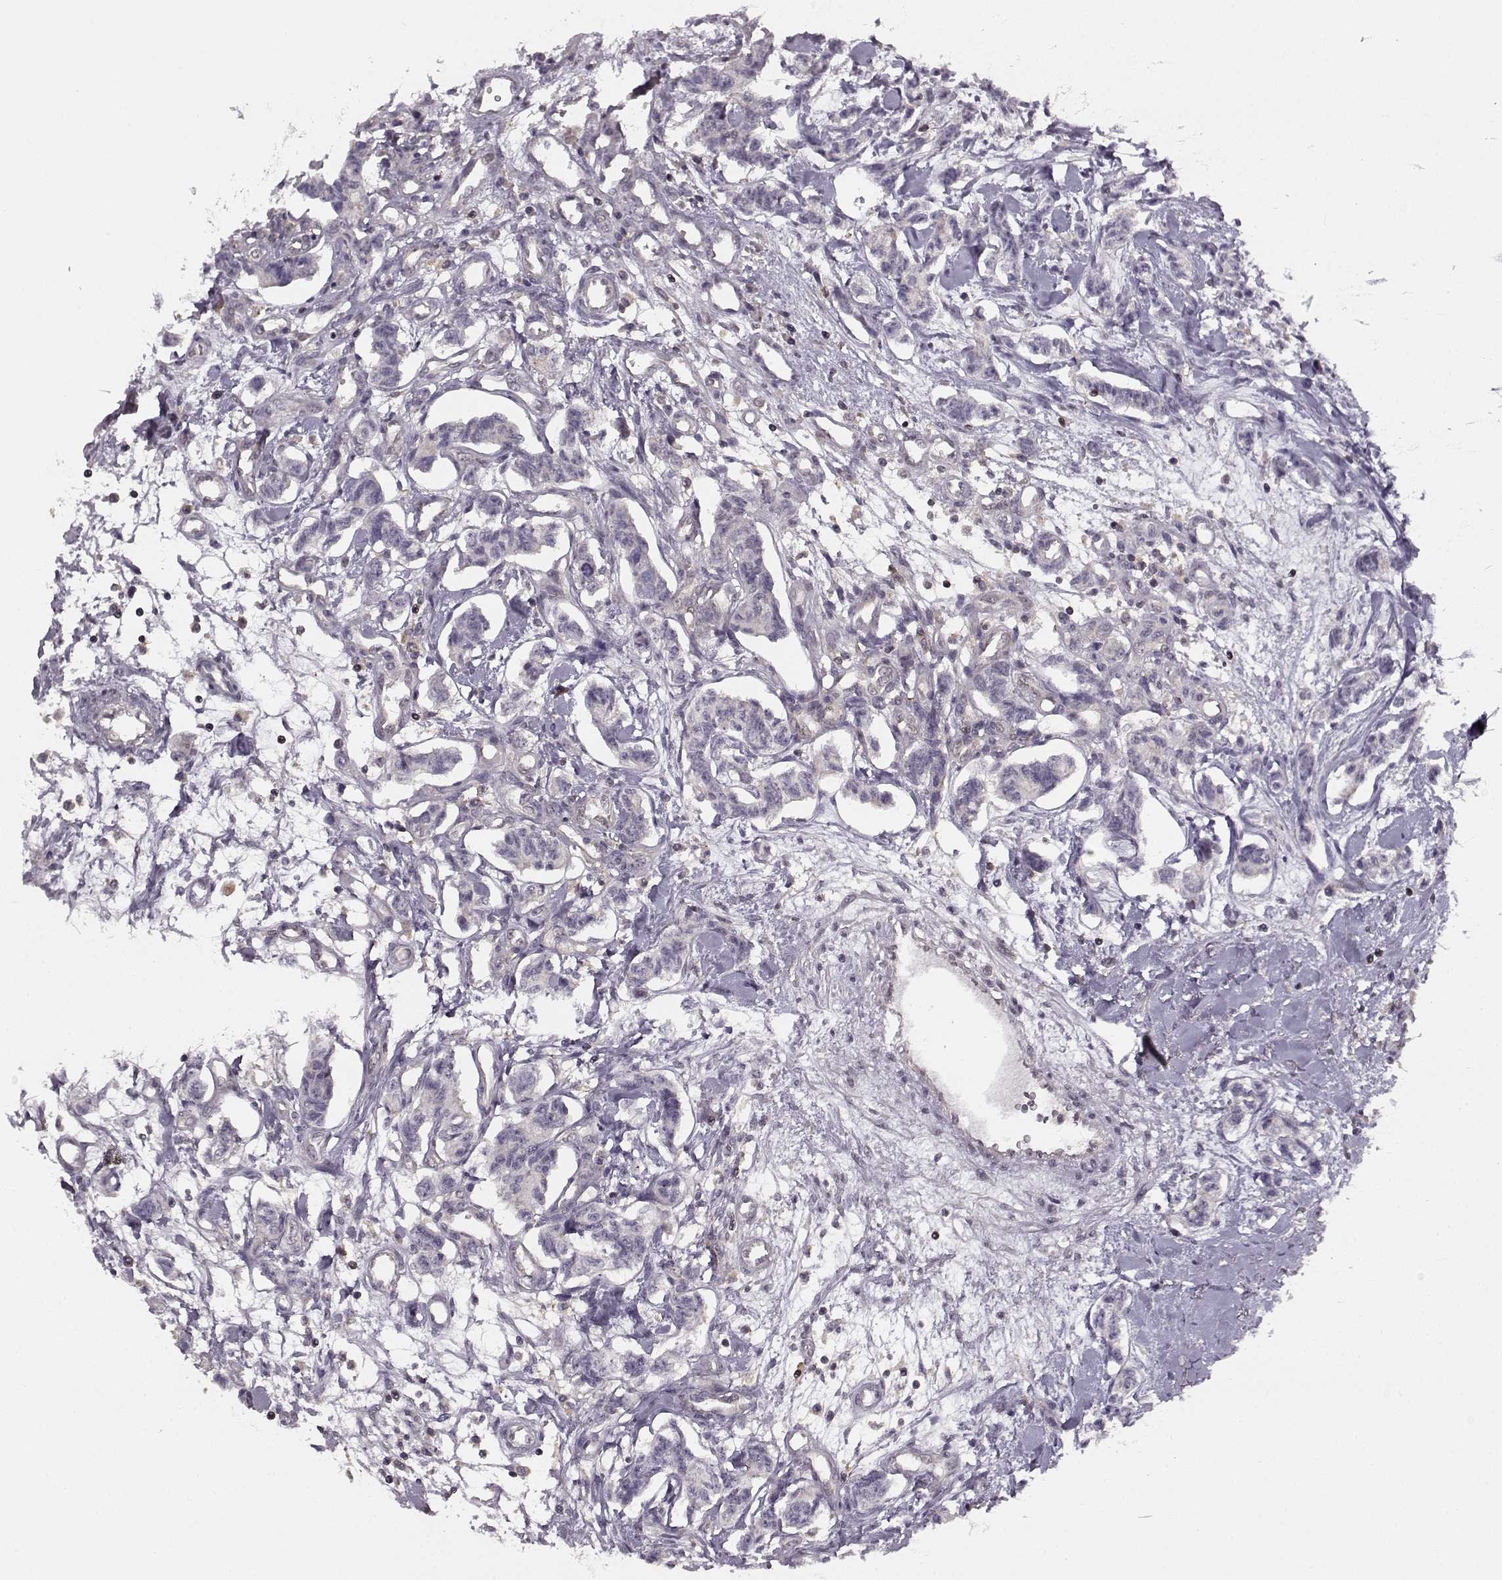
{"staining": {"intensity": "negative", "quantity": "none", "location": "none"}, "tissue": "carcinoid", "cell_type": "Tumor cells", "image_type": "cancer", "snomed": [{"axis": "morphology", "description": "Carcinoid, malignant, NOS"}, {"axis": "topography", "description": "Kidney"}], "caption": "High magnification brightfield microscopy of carcinoid stained with DAB (brown) and counterstained with hematoxylin (blue): tumor cells show no significant positivity.", "gene": "MFSD1", "patient": {"sex": "female", "age": 41}}